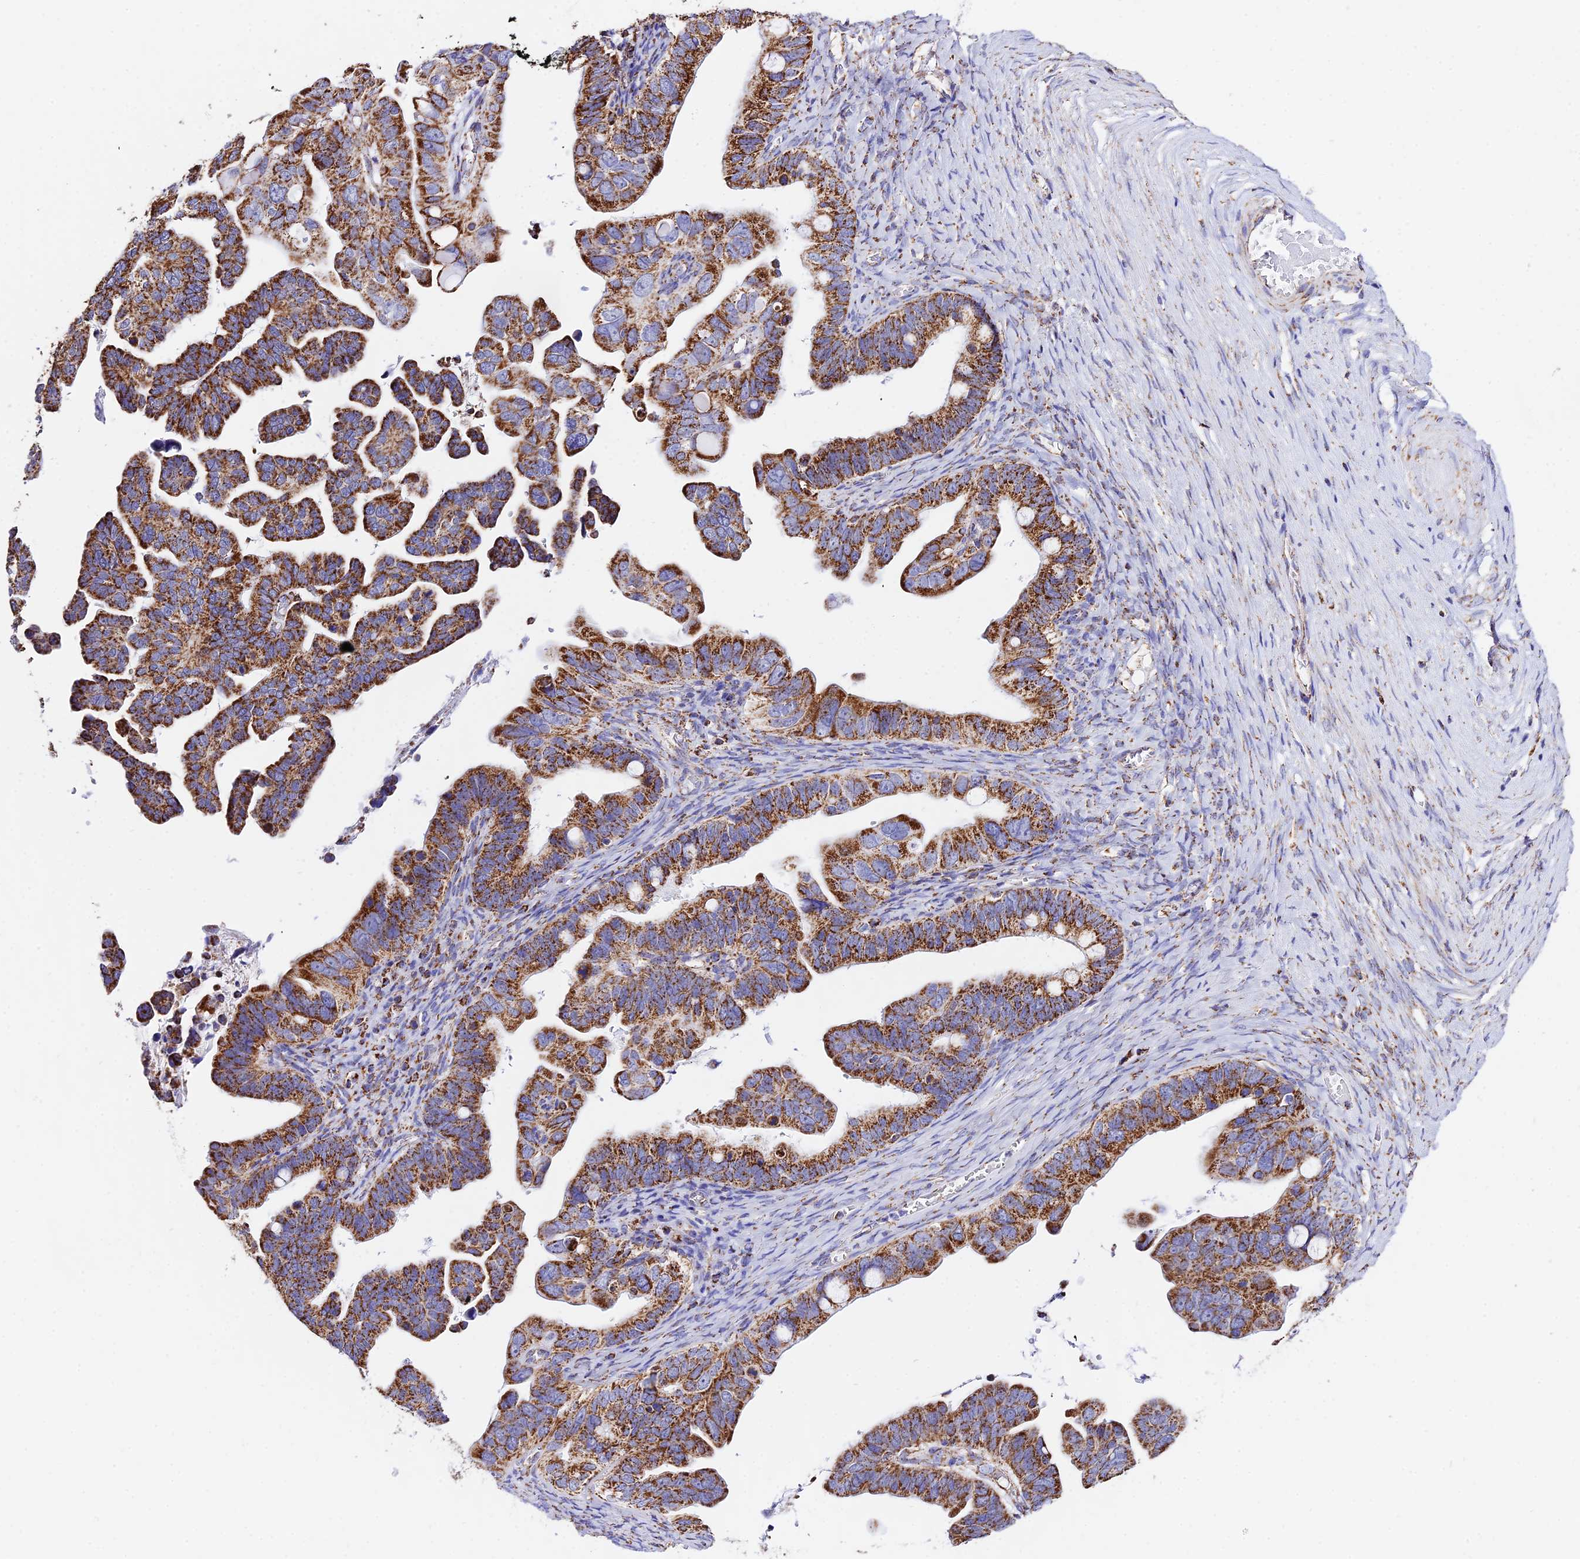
{"staining": {"intensity": "strong", "quantity": ">75%", "location": "cytoplasmic/membranous"}, "tissue": "ovarian cancer", "cell_type": "Tumor cells", "image_type": "cancer", "snomed": [{"axis": "morphology", "description": "Cystadenocarcinoma, serous, NOS"}, {"axis": "topography", "description": "Ovary"}], "caption": "Immunohistochemistry (IHC) micrograph of neoplastic tissue: human ovarian serous cystadenocarcinoma stained using immunohistochemistry (IHC) shows high levels of strong protein expression localized specifically in the cytoplasmic/membranous of tumor cells, appearing as a cytoplasmic/membranous brown color.", "gene": "ATP5PD", "patient": {"sex": "female", "age": 56}}